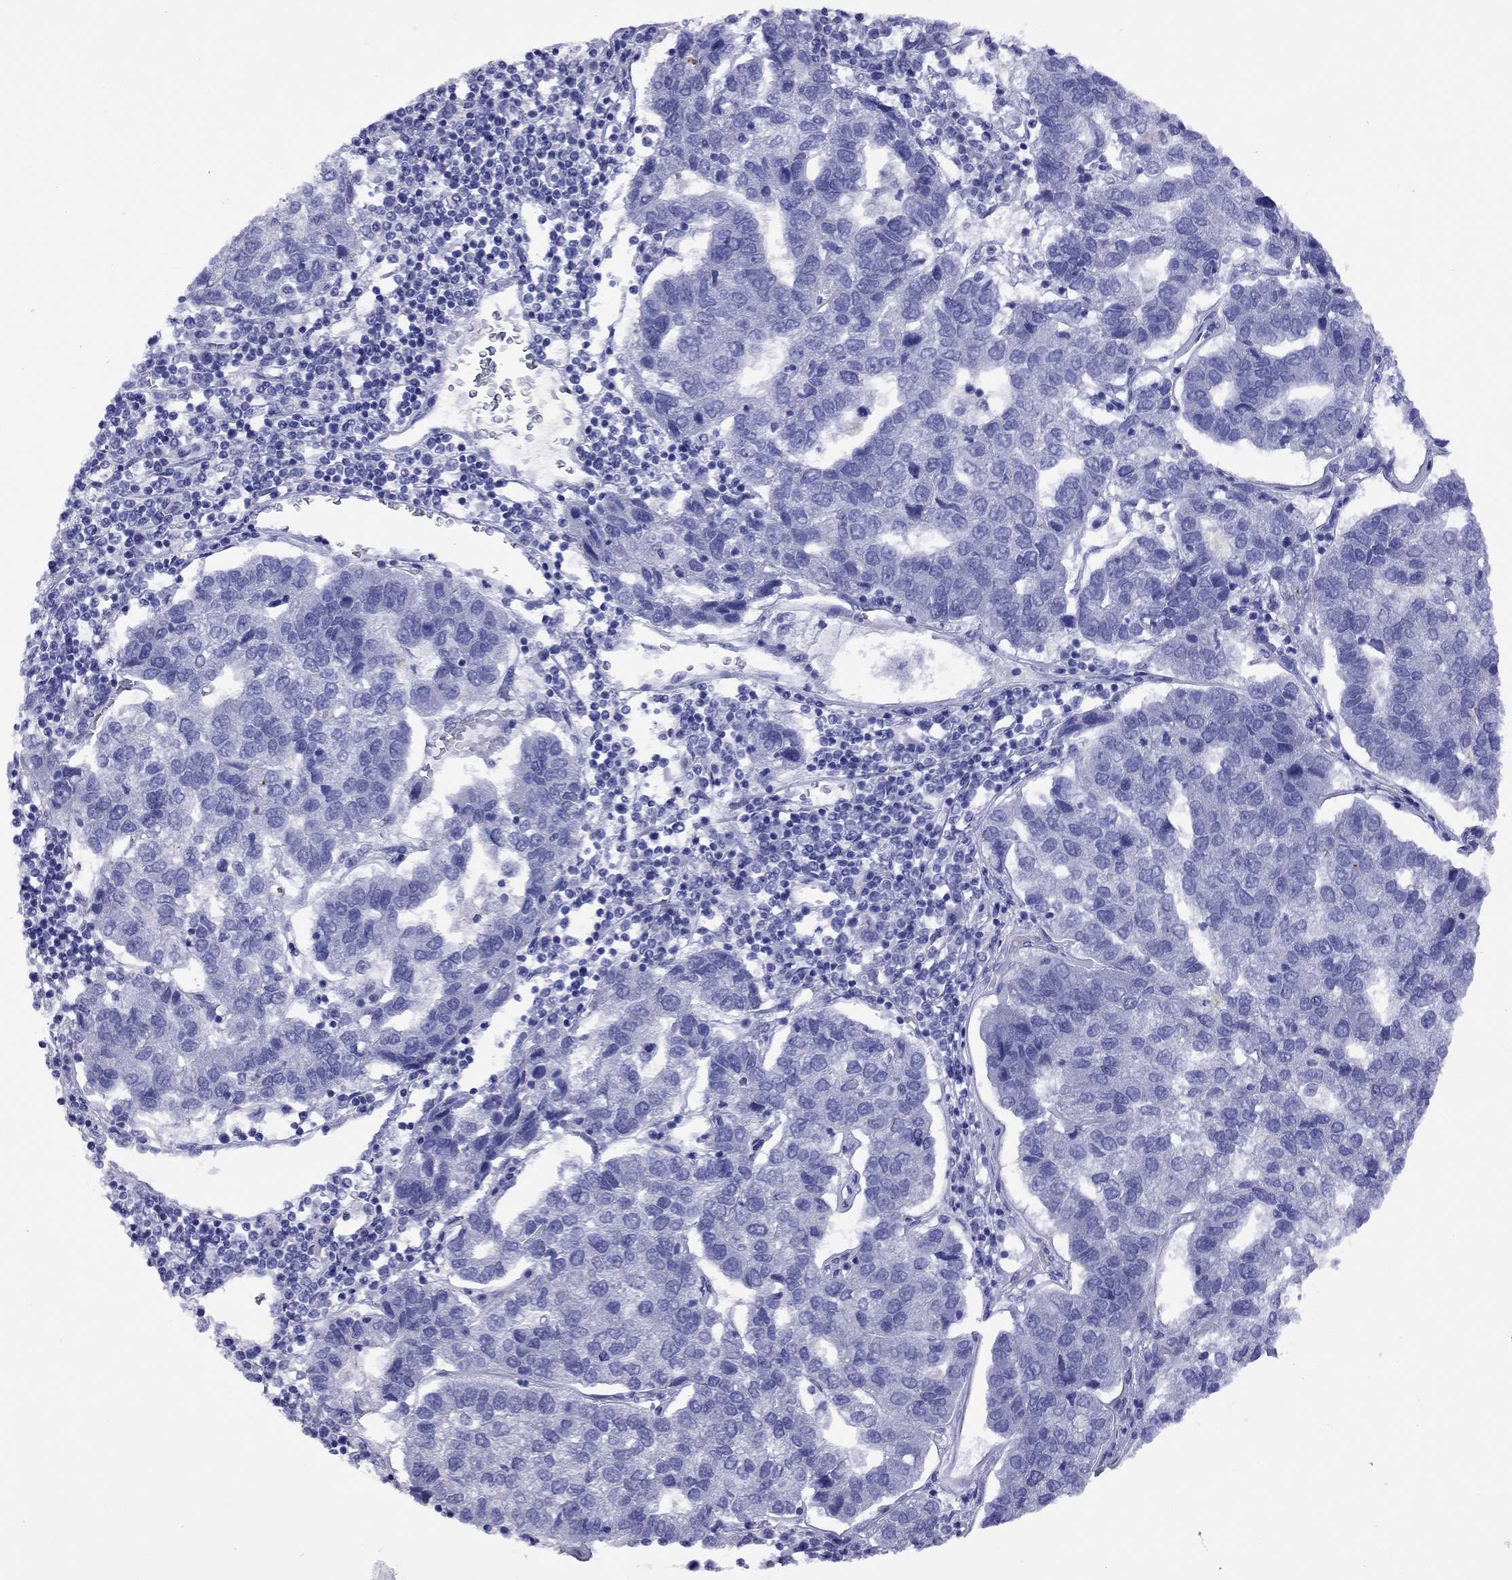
{"staining": {"intensity": "negative", "quantity": "none", "location": "none"}, "tissue": "pancreatic cancer", "cell_type": "Tumor cells", "image_type": "cancer", "snomed": [{"axis": "morphology", "description": "Adenocarcinoma, NOS"}, {"axis": "topography", "description": "Pancreas"}], "caption": "This photomicrograph is of pancreatic cancer stained with IHC to label a protein in brown with the nuclei are counter-stained blue. There is no expression in tumor cells.", "gene": "FIGLA", "patient": {"sex": "female", "age": 61}}